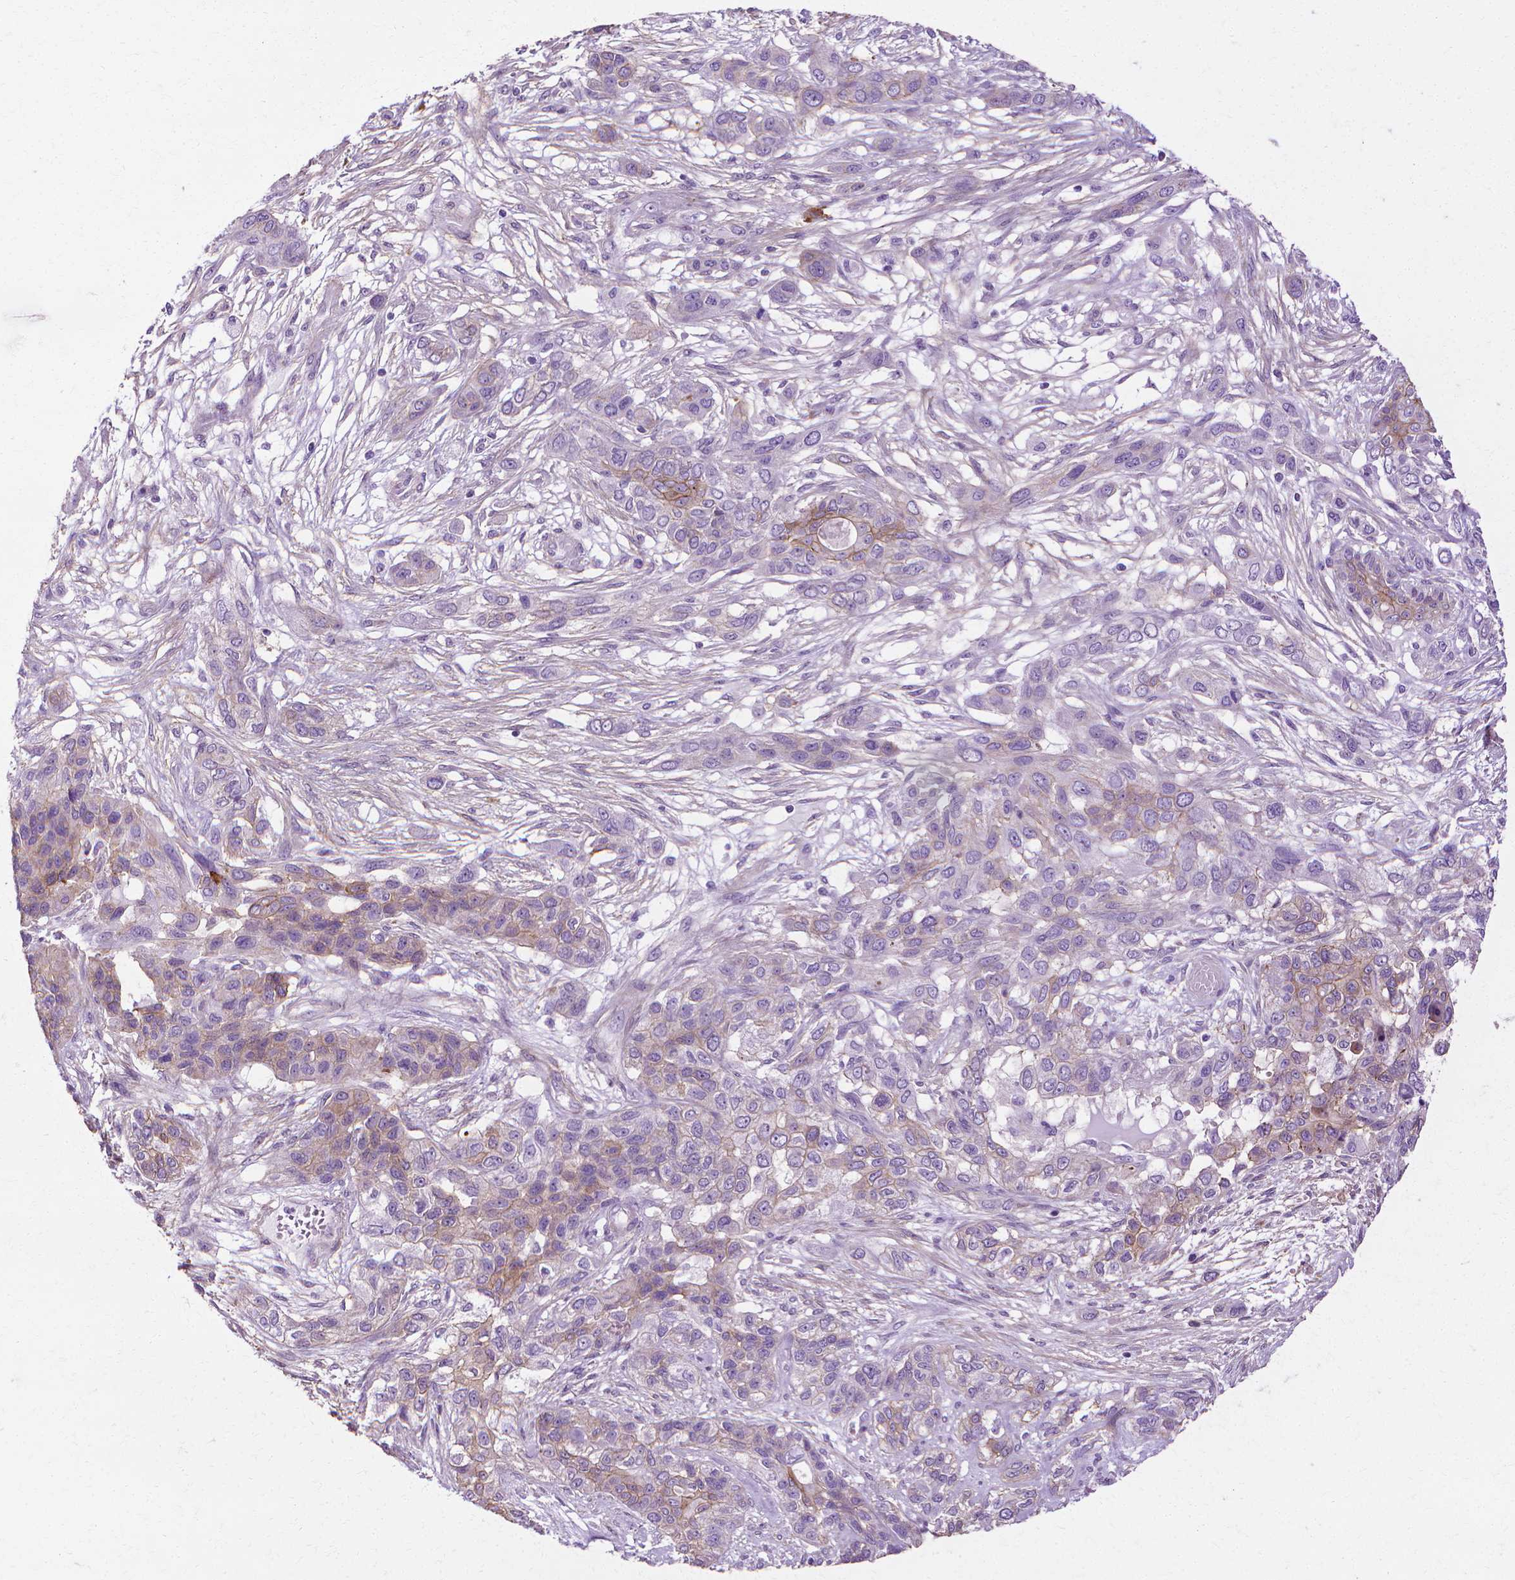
{"staining": {"intensity": "weak", "quantity": "<25%", "location": "cytoplasmic/membranous"}, "tissue": "lung cancer", "cell_type": "Tumor cells", "image_type": "cancer", "snomed": [{"axis": "morphology", "description": "Squamous cell carcinoma, NOS"}, {"axis": "topography", "description": "Lung"}], "caption": "A high-resolution image shows immunohistochemistry (IHC) staining of lung cancer (squamous cell carcinoma), which reveals no significant expression in tumor cells.", "gene": "CFAP157", "patient": {"sex": "female", "age": 70}}